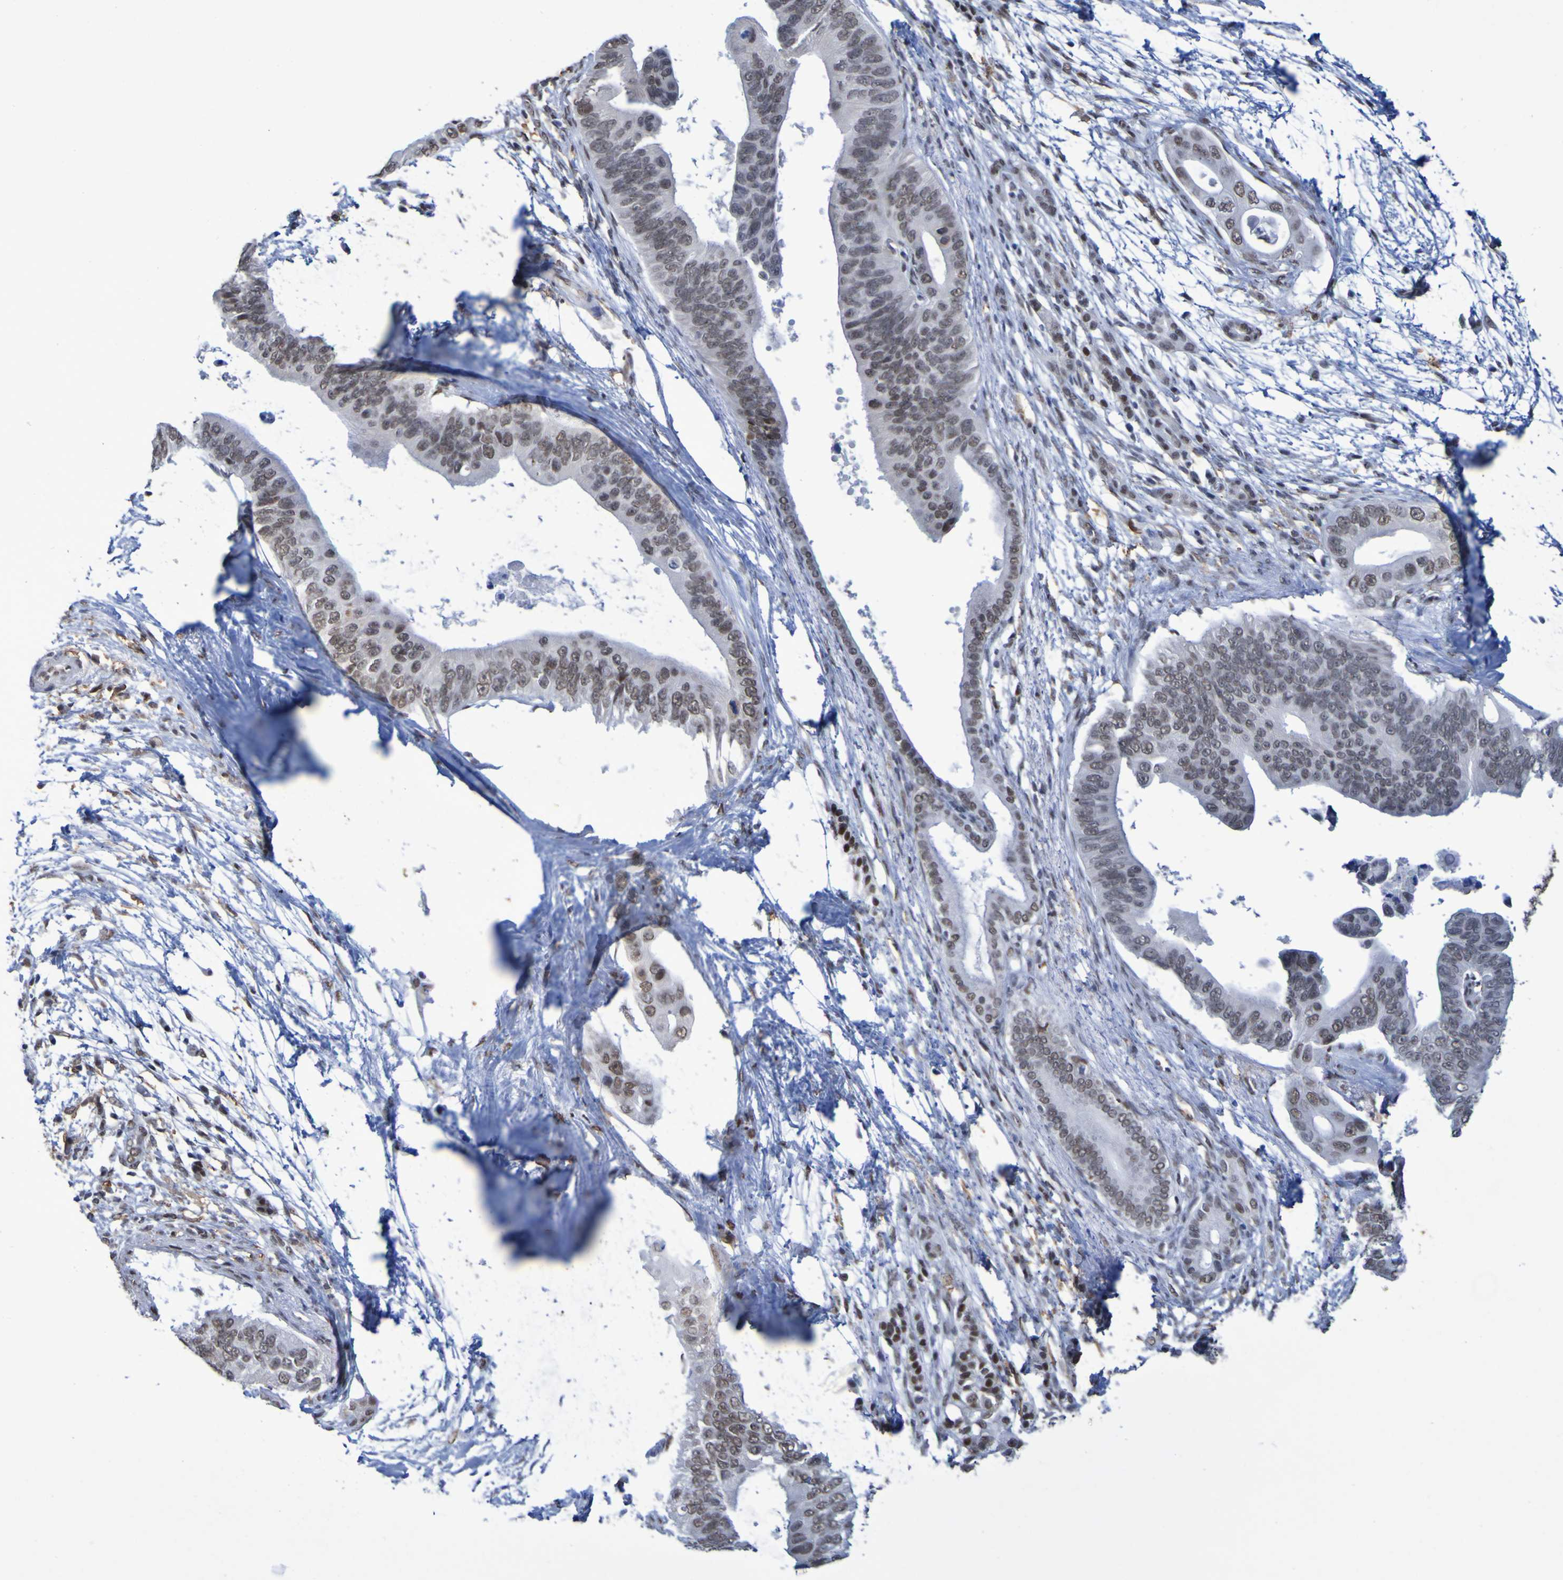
{"staining": {"intensity": "moderate", "quantity": ">75%", "location": "nuclear"}, "tissue": "pancreatic cancer", "cell_type": "Tumor cells", "image_type": "cancer", "snomed": [{"axis": "morphology", "description": "Adenocarcinoma, NOS"}, {"axis": "topography", "description": "Pancreas"}], "caption": "Pancreatic cancer (adenocarcinoma) stained with DAB (3,3'-diaminobenzidine) immunohistochemistry (IHC) shows medium levels of moderate nuclear expression in about >75% of tumor cells.", "gene": "MRTFB", "patient": {"sex": "male", "age": 77}}